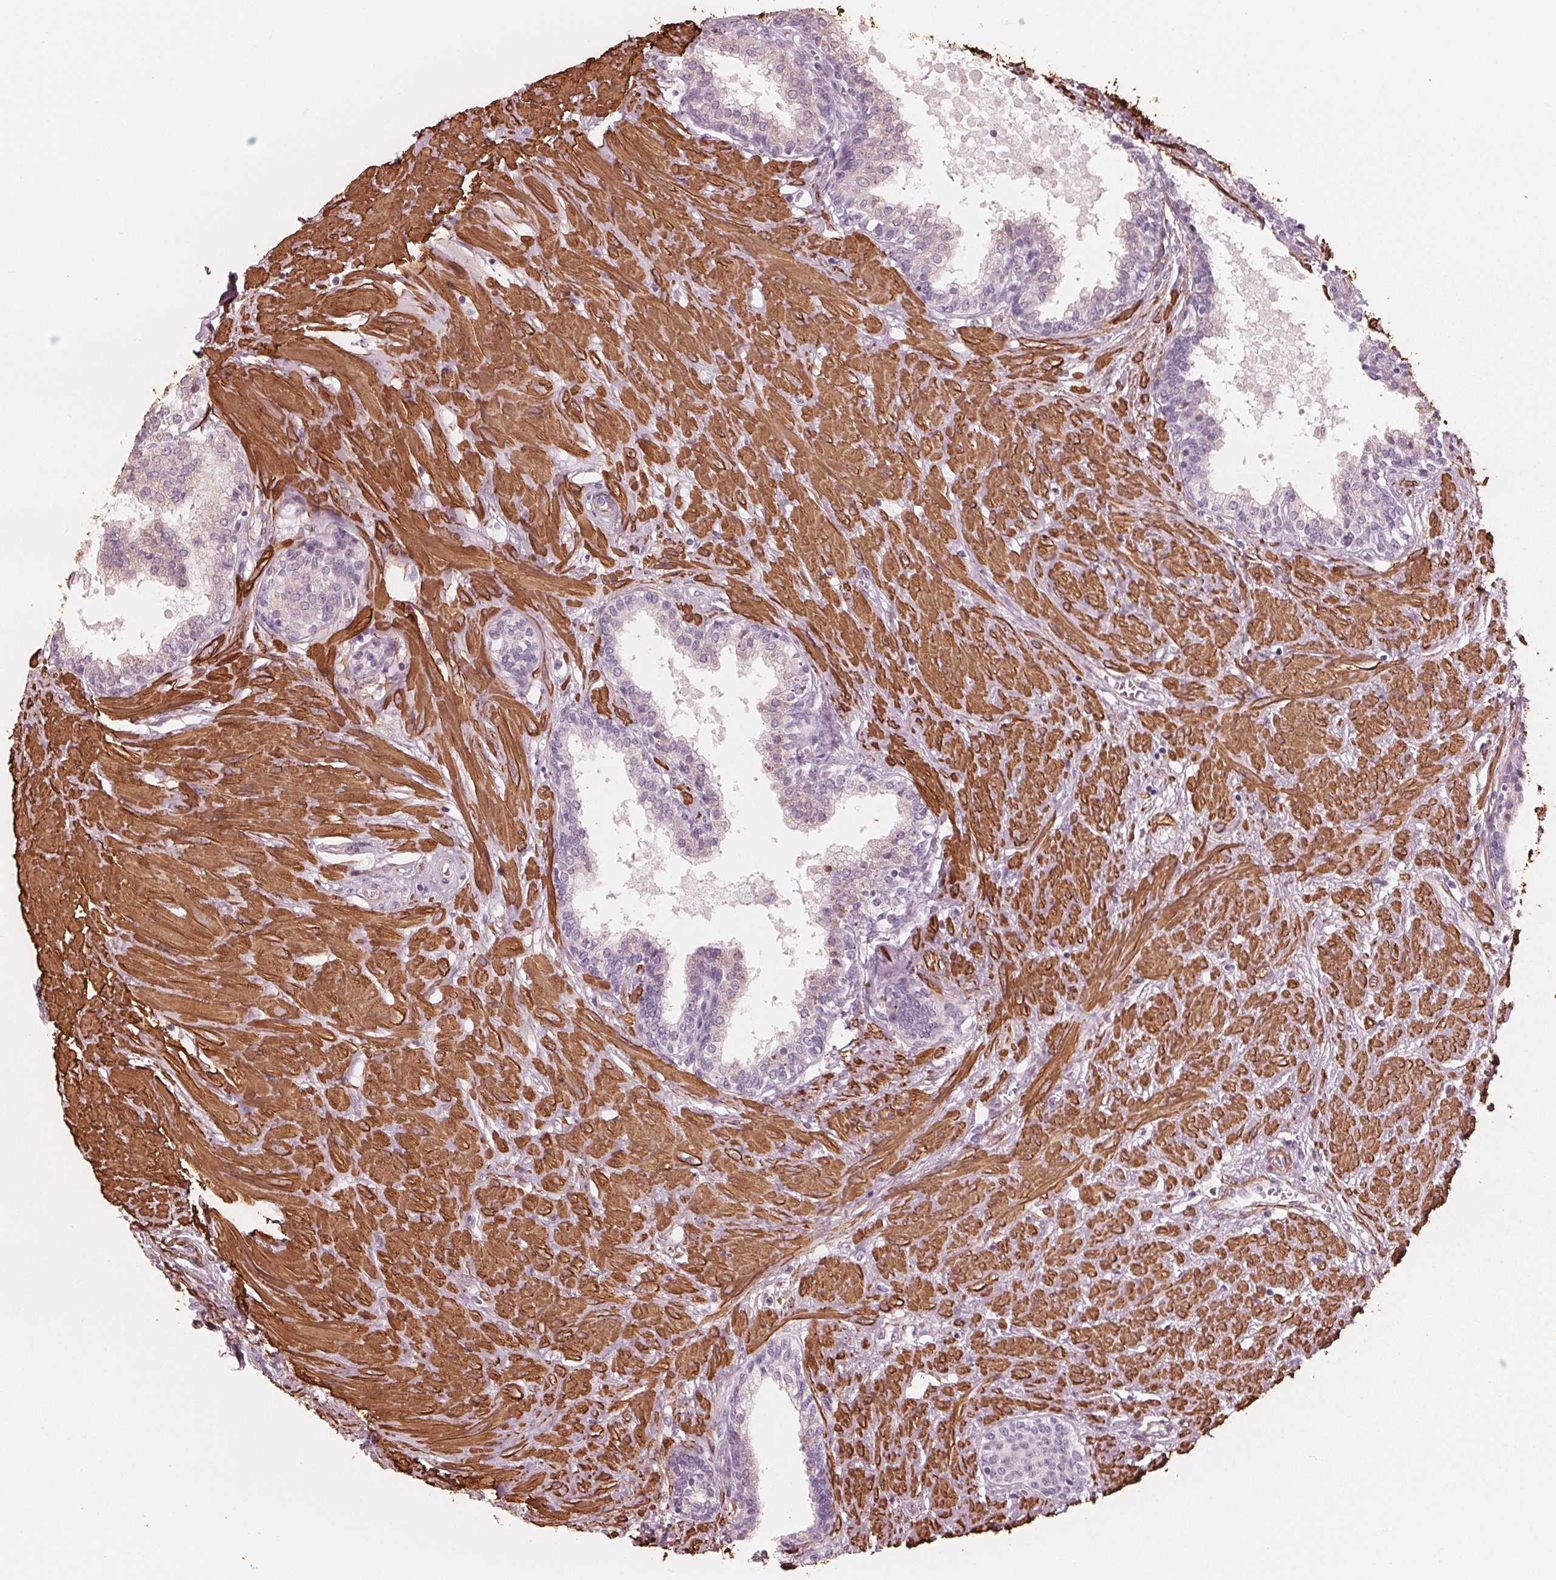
{"staining": {"intensity": "negative", "quantity": "none", "location": "none"}, "tissue": "prostate", "cell_type": "Glandular cells", "image_type": "normal", "snomed": [{"axis": "morphology", "description": "Normal tissue, NOS"}, {"axis": "topography", "description": "Prostate"}], "caption": "Prostate was stained to show a protein in brown. There is no significant staining in glandular cells.", "gene": "MIER3", "patient": {"sex": "male", "age": 55}}